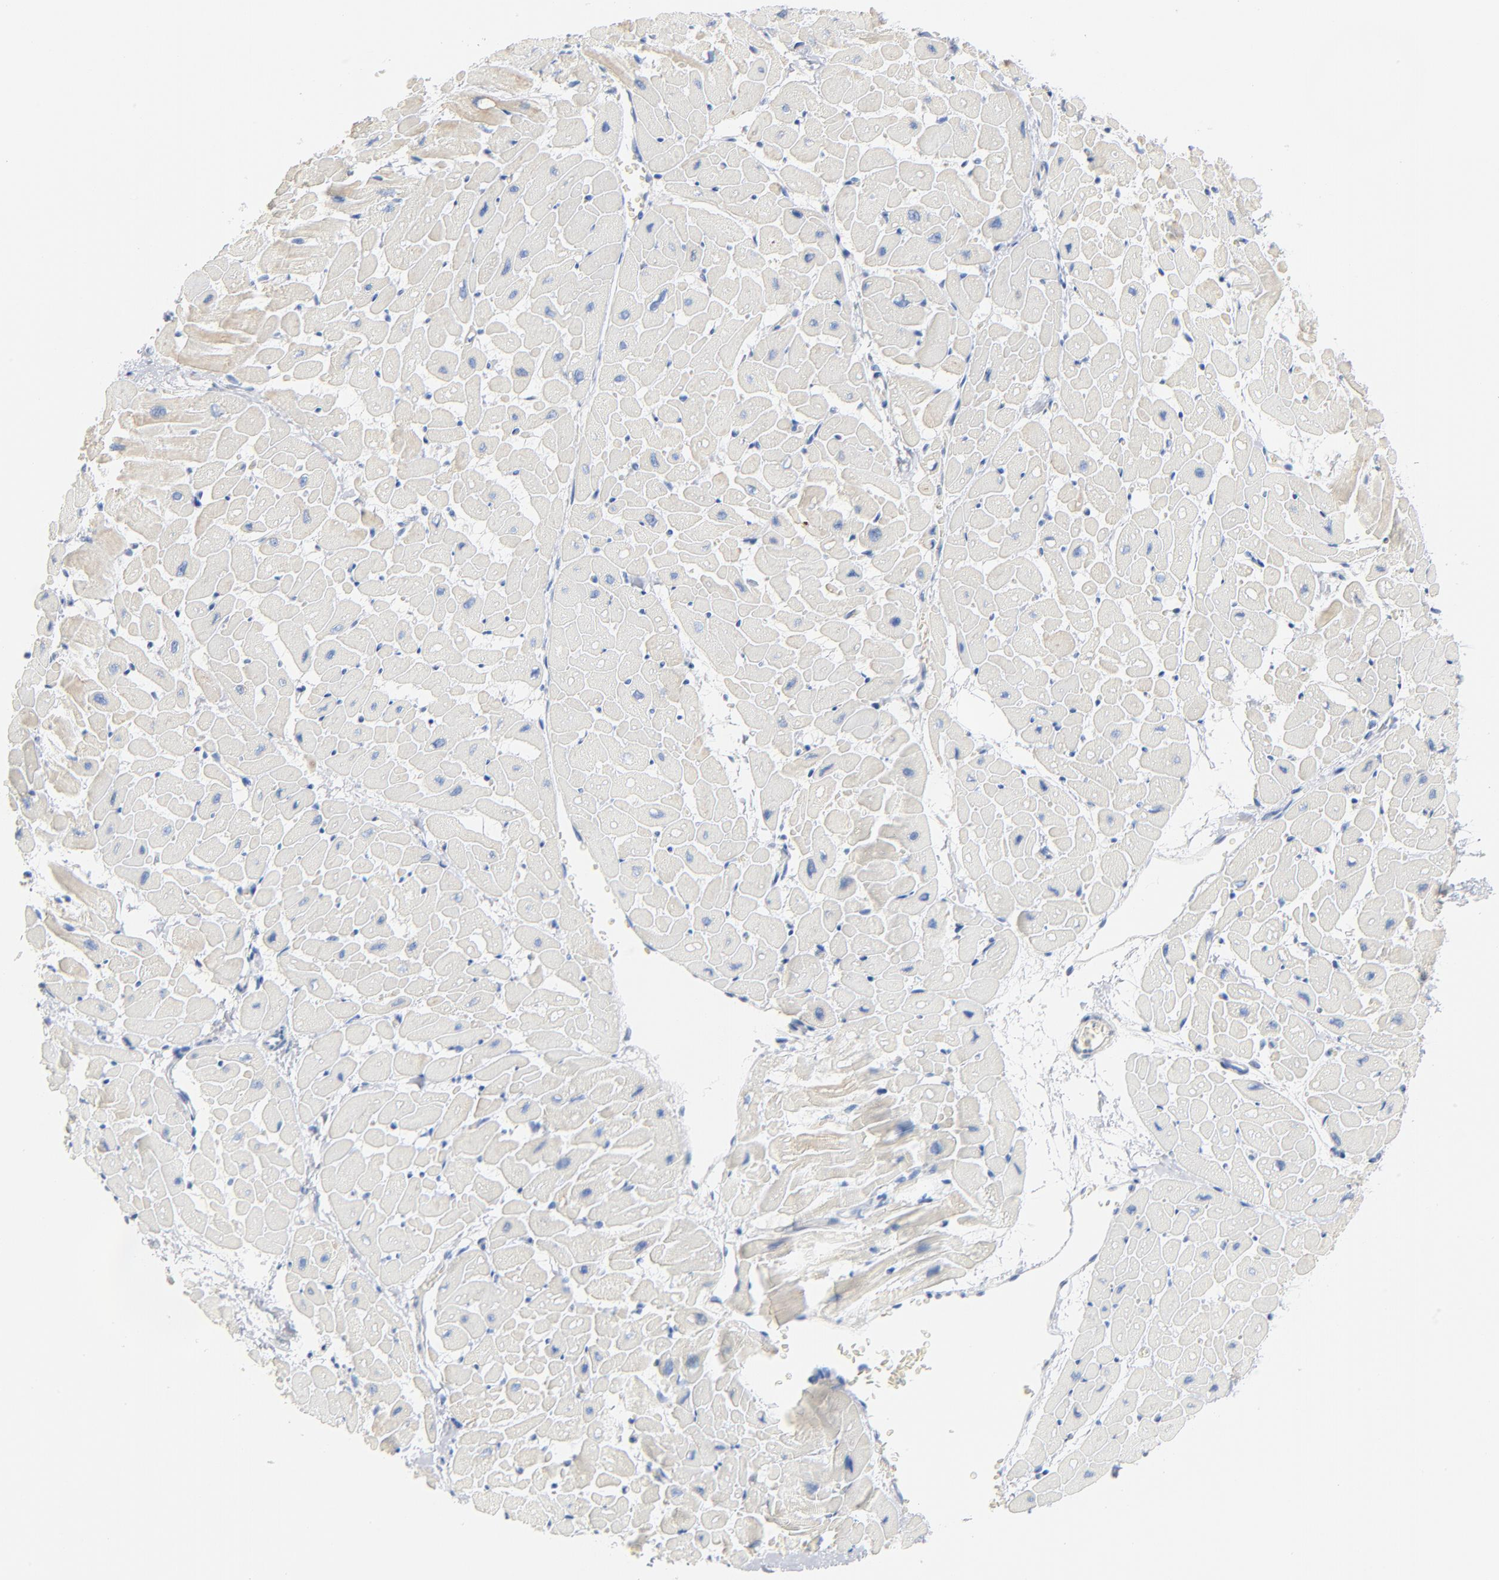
{"staining": {"intensity": "negative", "quantity": "none", "location": "none"}, "tissue": "heart muscle", "cell_type": "Cardiomyocytes", "image_type": "normal", "snomed": [{"axis": "morphology", "description": "Normal tissue, NOS"}, {"axis": "topography", "description": "Heart"}], "caption": "Immunohistochemical staining of unremarkable human heart muscle reveals no significant positivity in cardiomyocytes.", "gene": "GZMB", "patient": {"sex": "male", "age": 45}}